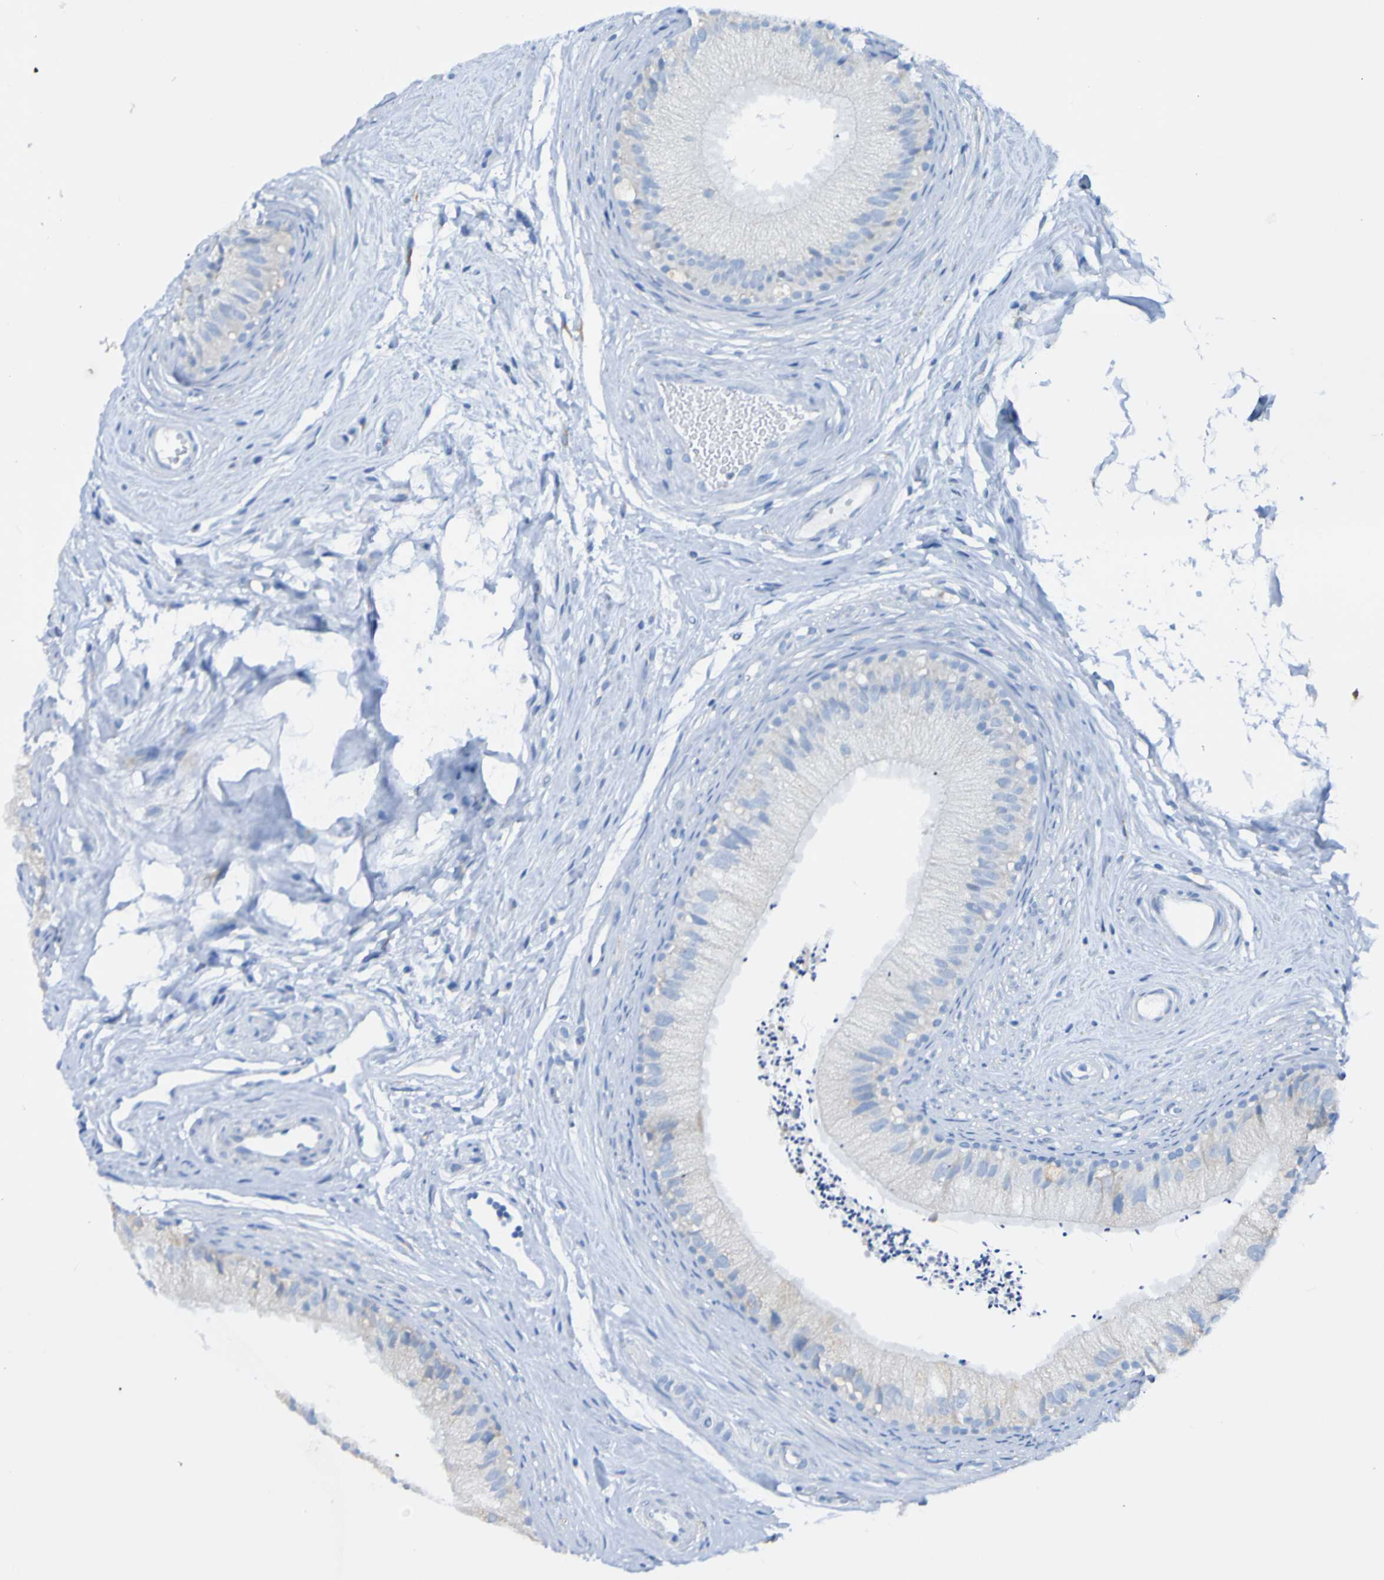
{"staining": {"intensity": "negative", "quantity": "none", "location": "none"}, "tissue": "epididymis", "cell_type": "Glandular cells", "image_type": "normal", "snomed": [{"axis": "morphology", "description": "Normal tissue, NOS"}, {"axis": "topography", "description": "Epididymis"}], "caption": "This is an immunohistochemistry micrograph of unremarkable epididymis. There is no positivity in glandular cells.", "gene": "ACMSD", "patient": {"sex": "male", "age": 56}}